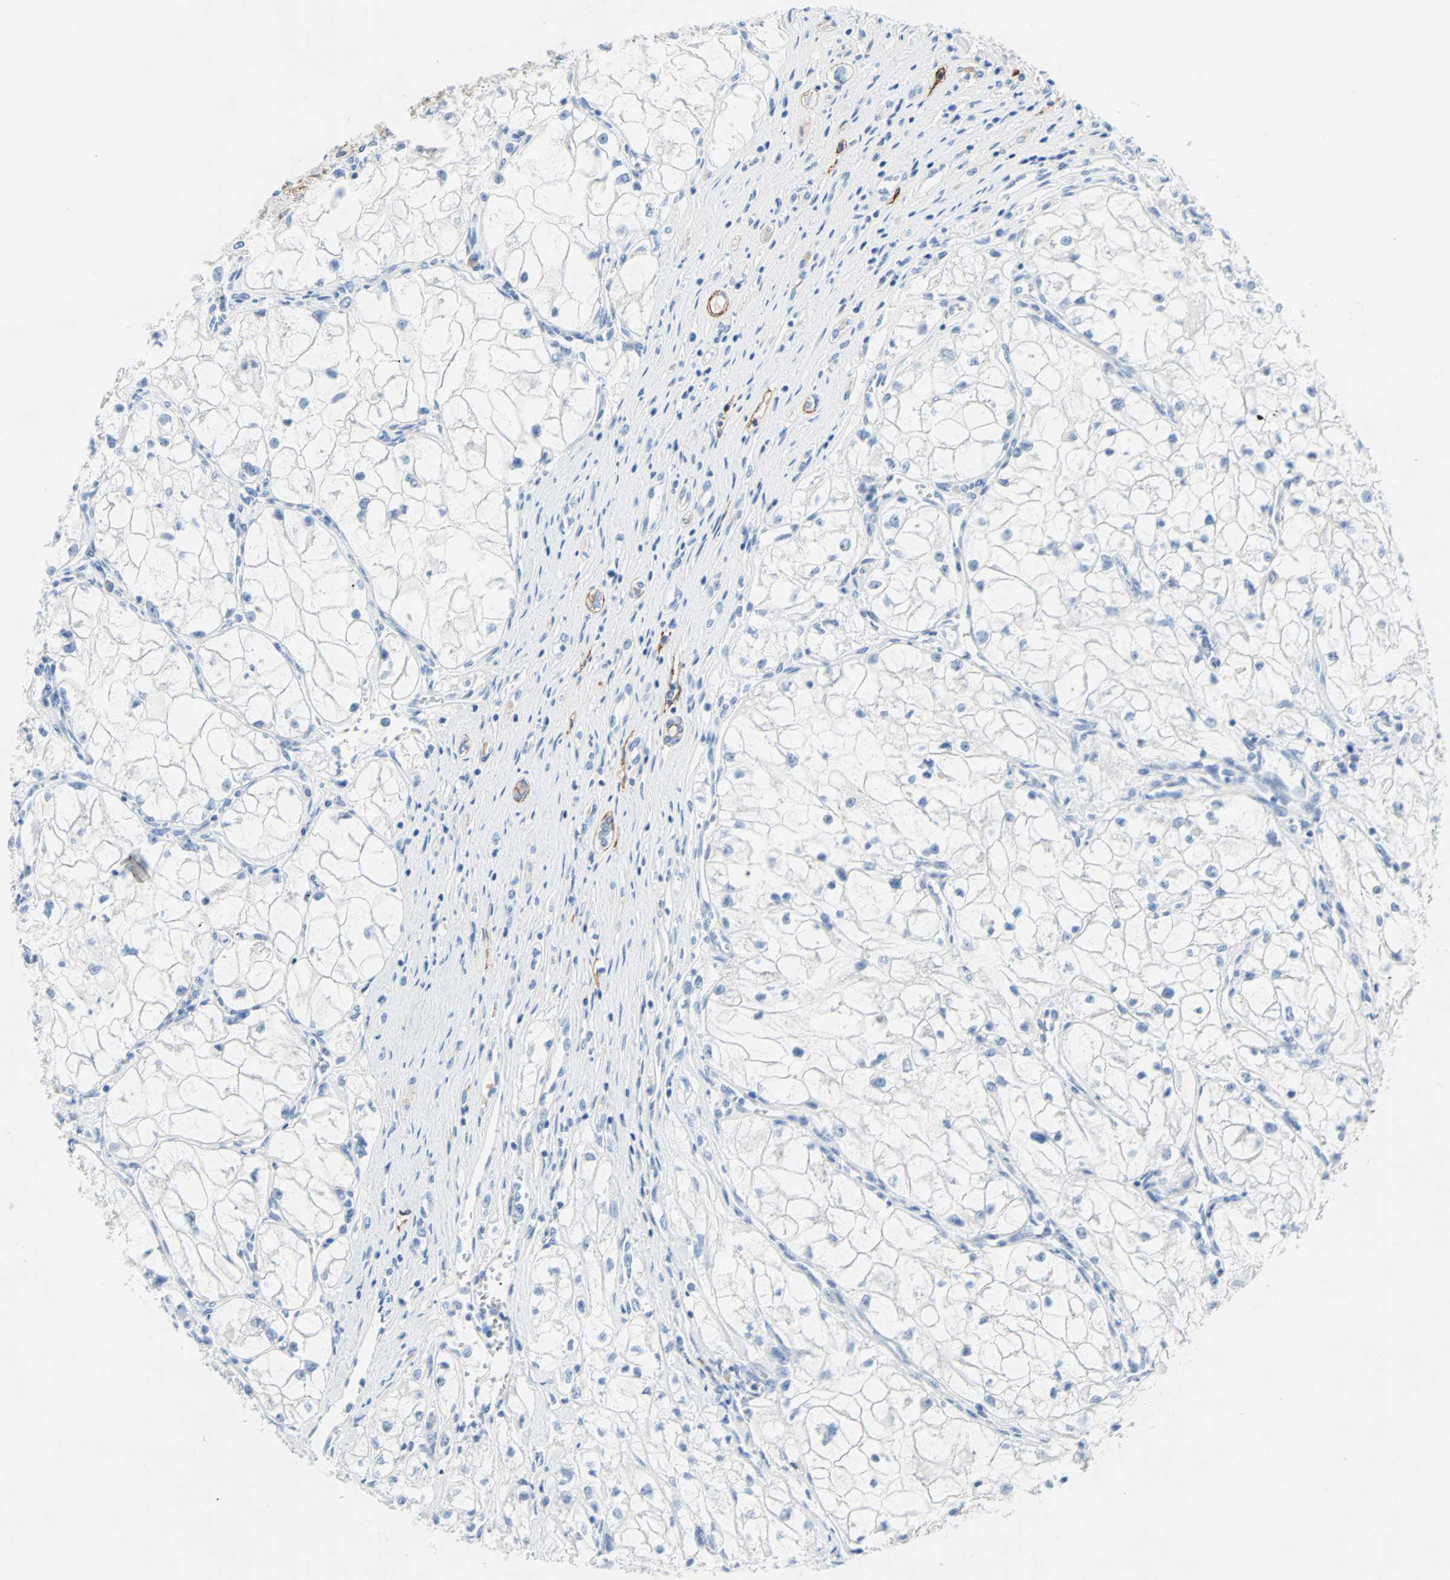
{"staining": {"intensity": "negative", "quantity": "none", "location": "none"}, "tissue": "renal cancer", "cell_type": "Tumor cells", "image_type": "cancer", "snomed": [{"axis": "morphology", "description": "Adenocarcinoma, NOS"}, {"axis": "topography", "description": "Kidney"}], "caption": "DAB immunohistochemical staining of adenocarcinoma (renal) reveals no significant expression in tumor cells.", "gene": "PDPN", "patient": {"sex": "female", "age": 70}}